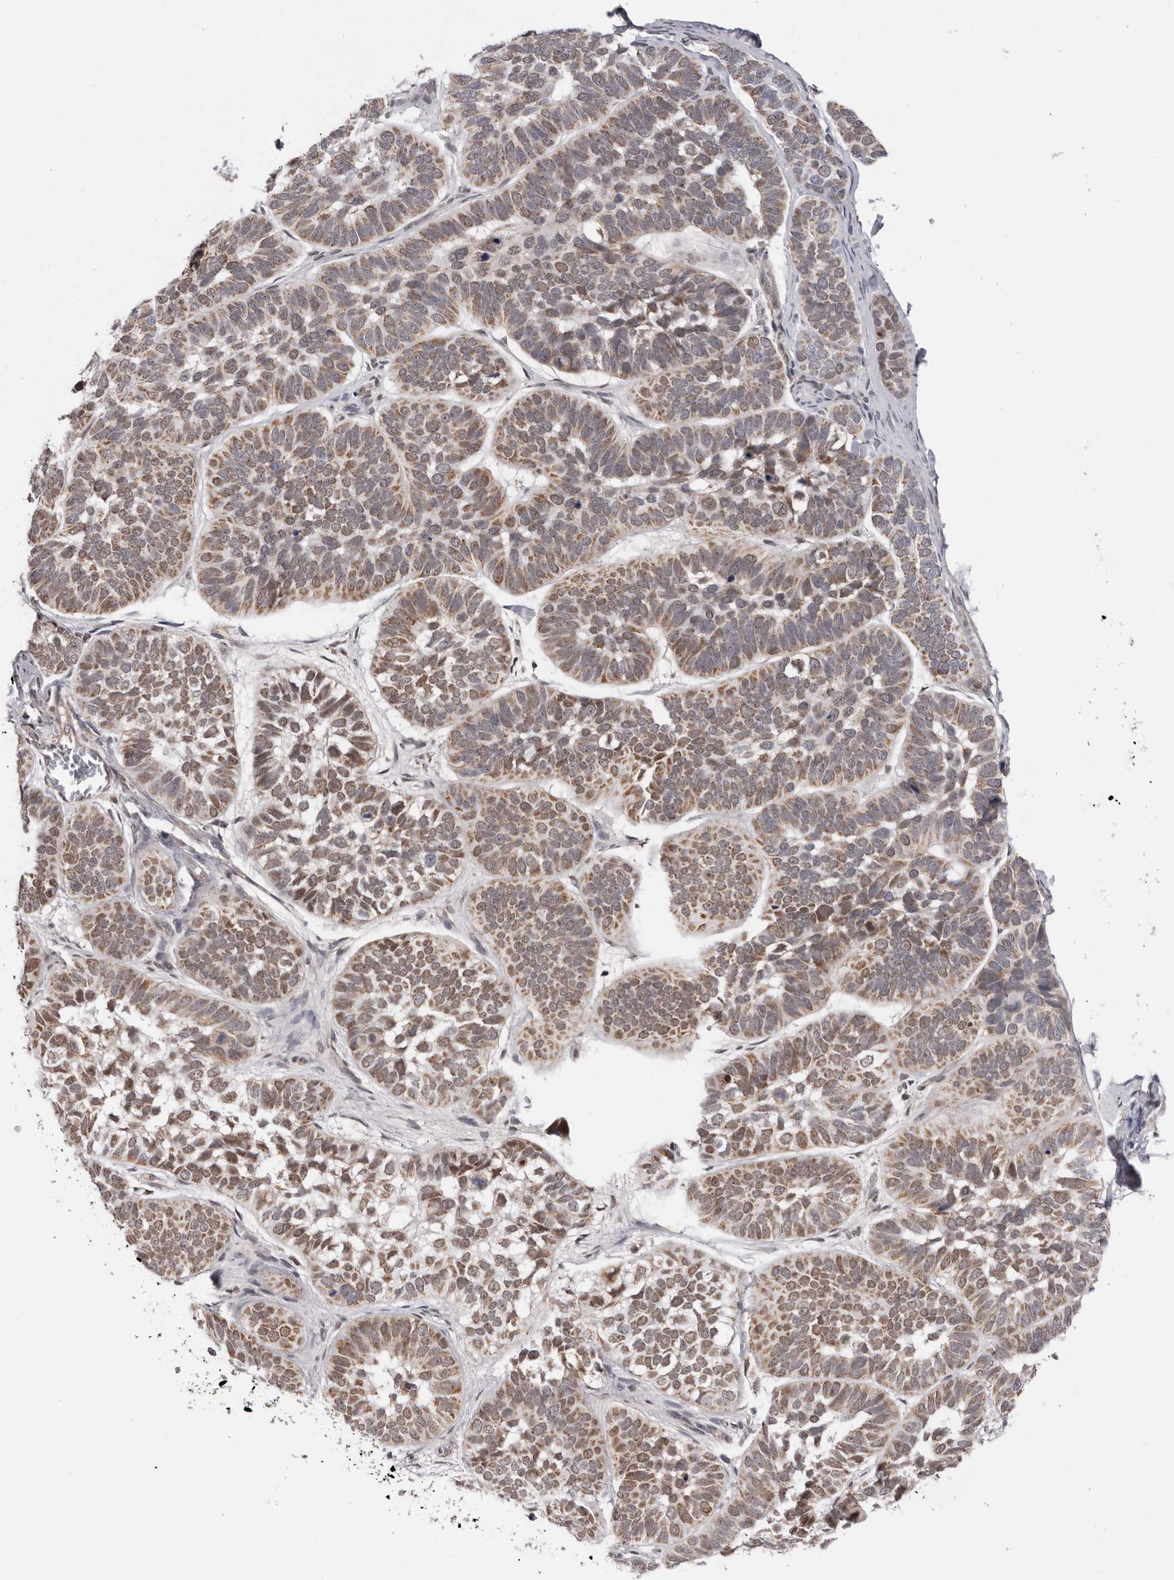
{"staining": {"intensity": "moderate", "quantity": "25%-75%", "location": "cytoplasmic/membranous,nuclear"}, "tissue": "skin cancer", "cell_type": "Tumor cells", "image_type": "cancer", "snomed": [{"axis": "morphology", "description": "Basal cell carcinoma"}, {"axis": "topography", "description": "Skin"}], "caption": "Protein staining of skin basal cell carcinoma tissue shows moderate cytoplasmic/membranous and nuclear expression in approximately 25%-75% of tumor cells.", "gene": "MOGAT2", "patient": {"sex": "male", "age": 62}}